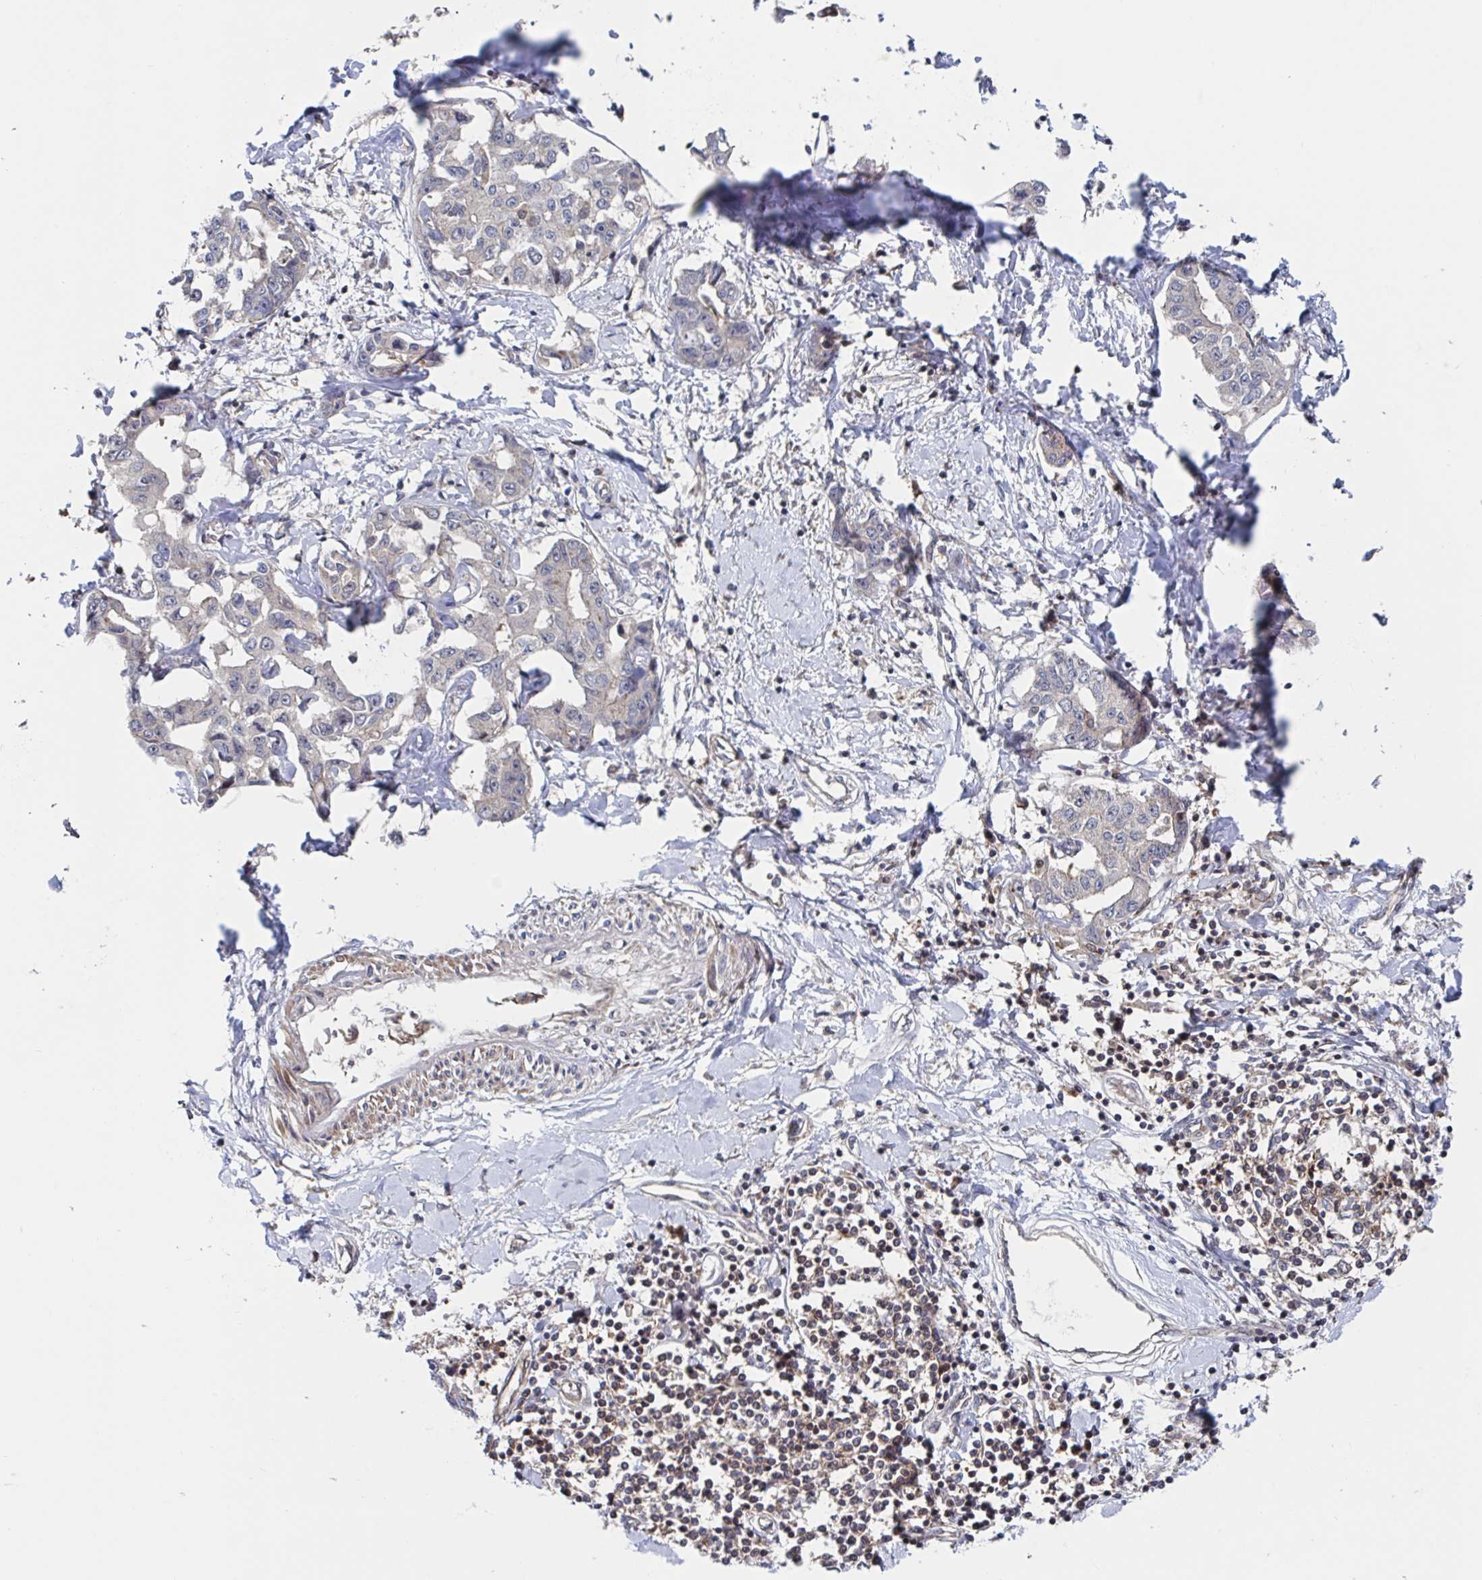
{"staining": {"intensity": "negative", "quantity": "none", "location": "none"}, "tissue": "liver cancer", "cell_type": "Tumor cells", "image_type": "cancer", "snomed": [{"axis": "morphology", "description": "Cholangiocarcinoma"}, {"axis": "topography", "description": "Liver"}], "caption": "DAB (3,3'-diaminobenzidine) immunohistochemical staining of liver cancer (cholangiocarcinoma) reveals no significant staining in tumor cells.", "gene": "DHRS12", "patient": {"sex": "male", "age": 59}}